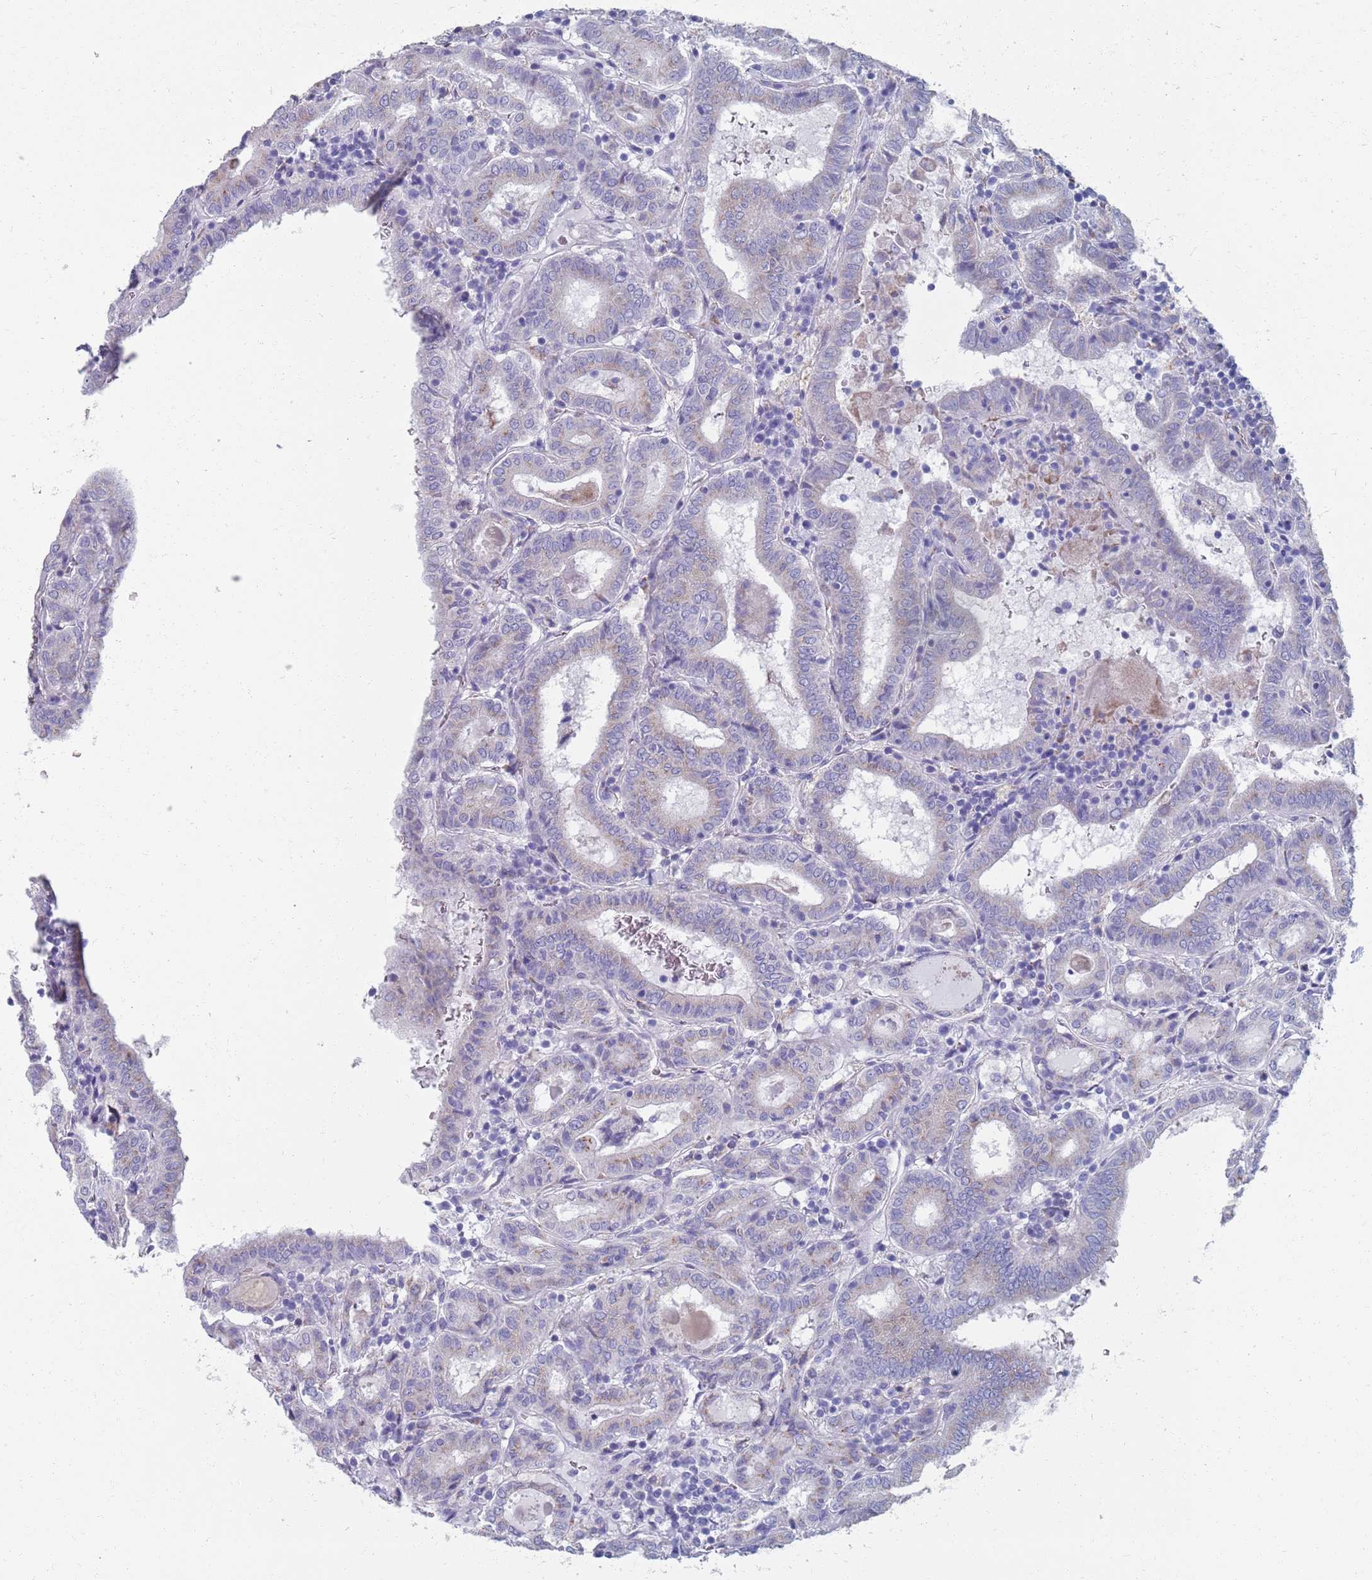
{"staining": {"intensity": "negative", "quantity": "none", "location": "none"}, "tissue": "thyroid cancer", "cell_type": "Tumor cells", "image_type": "cancer", "snomed": [{"axis": "morphology", "description": "Papillary adenocarcinoma, NOS"}, {"axis": "topography", "description": "Thyroid gland"}], "caption": "This is an immunohistochemistry micrograph of thyroid papillary adenocarcinoma. There is no positivity in tumor cells.", "gene": "PLOD1", "patient": {"sex": "female", "age": 72}}